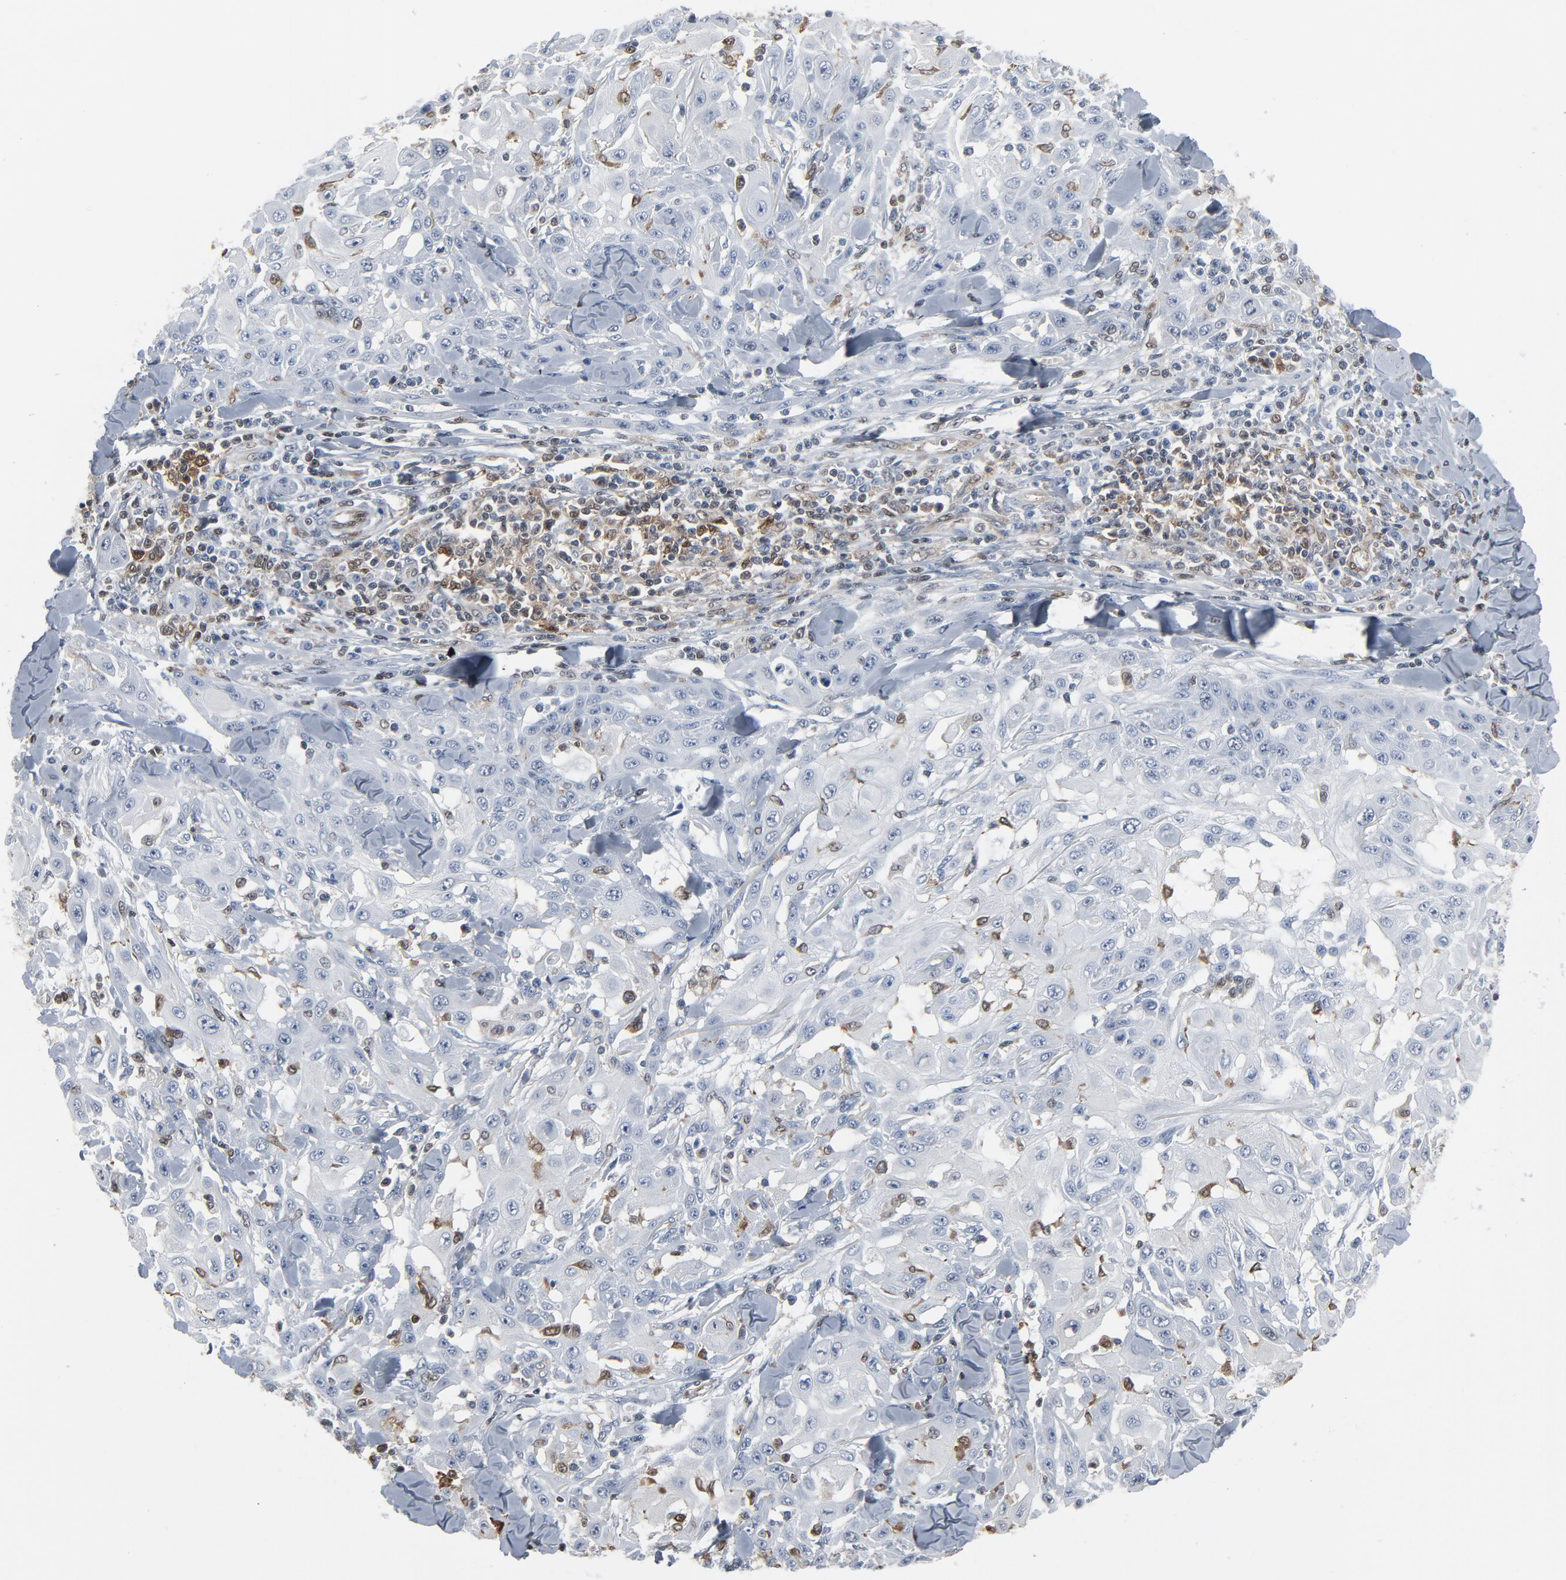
{"staining": {"intensity": "negative", "quantity": "none", "location": "none"}, "tissue": "skin cancer", "cell_type": "Tumor cells", "image_type": "cancer", "snomed": [{"axis": "morphology", "description": "Squamous cell carcinoma, NOS"}, {"axis": "topography", "description": "Skin"}], "caption": "A histopathology image of human squamous cell carcinoma (skin) is negative for staining in tumor cells.", "gene": "STAT5A", "patient": {"sex": "male", "age": 24}}